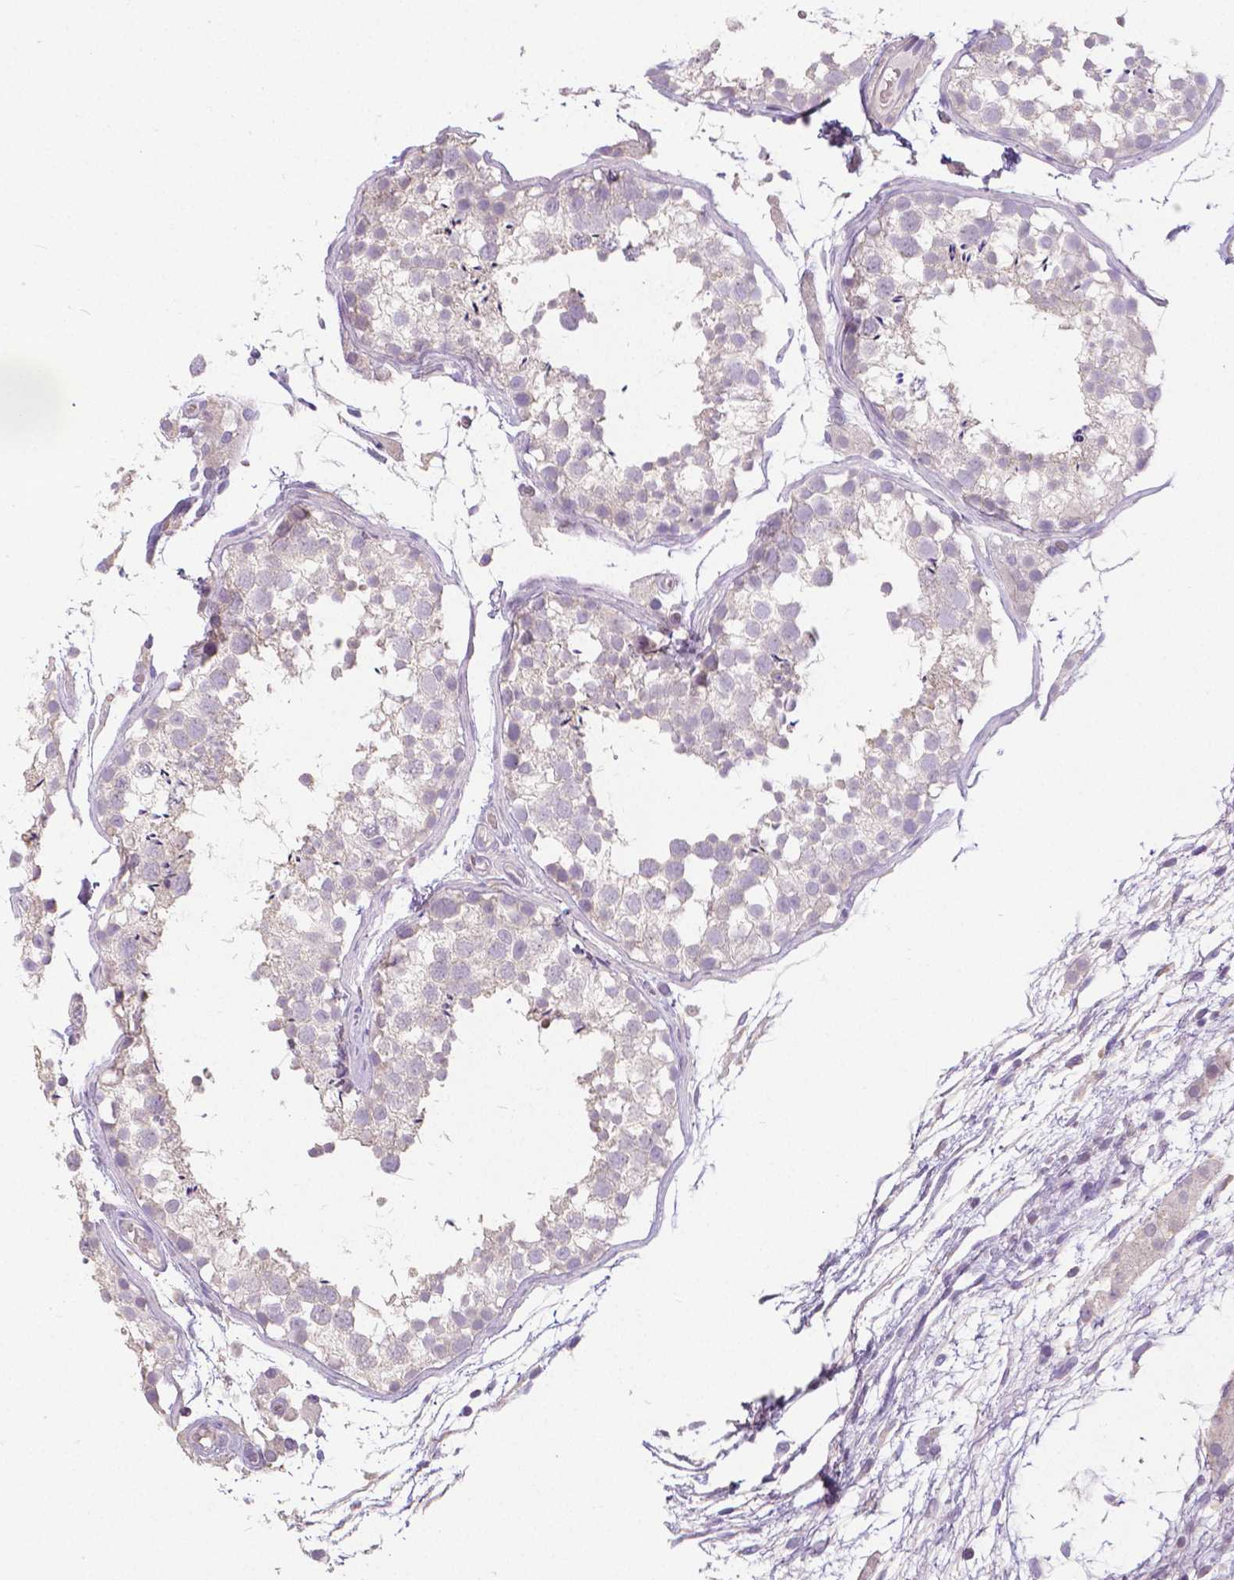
{"staining": {"intensity": "negative", "quantity": "none", "location": "none"}, "tissue": "testis", "cell_type": "Cells in seminiferous ducts", "image_type": "normal", "snomed": [{"axis": "morphology", "description": "Normal tissue, NOS"}, {"axis": "morphology", "description": "Seminoma, NOS"}, {"axis": "topography", "description": "Testis"}], "caption": "Micrograph shows no protein positivity in cells in seminiferous ducts of unremarkable testis. (DAB IHC with hematoxylin counter stain).", "gene": "CRMP1", "patient": {"sex": "male", "age": 29}}